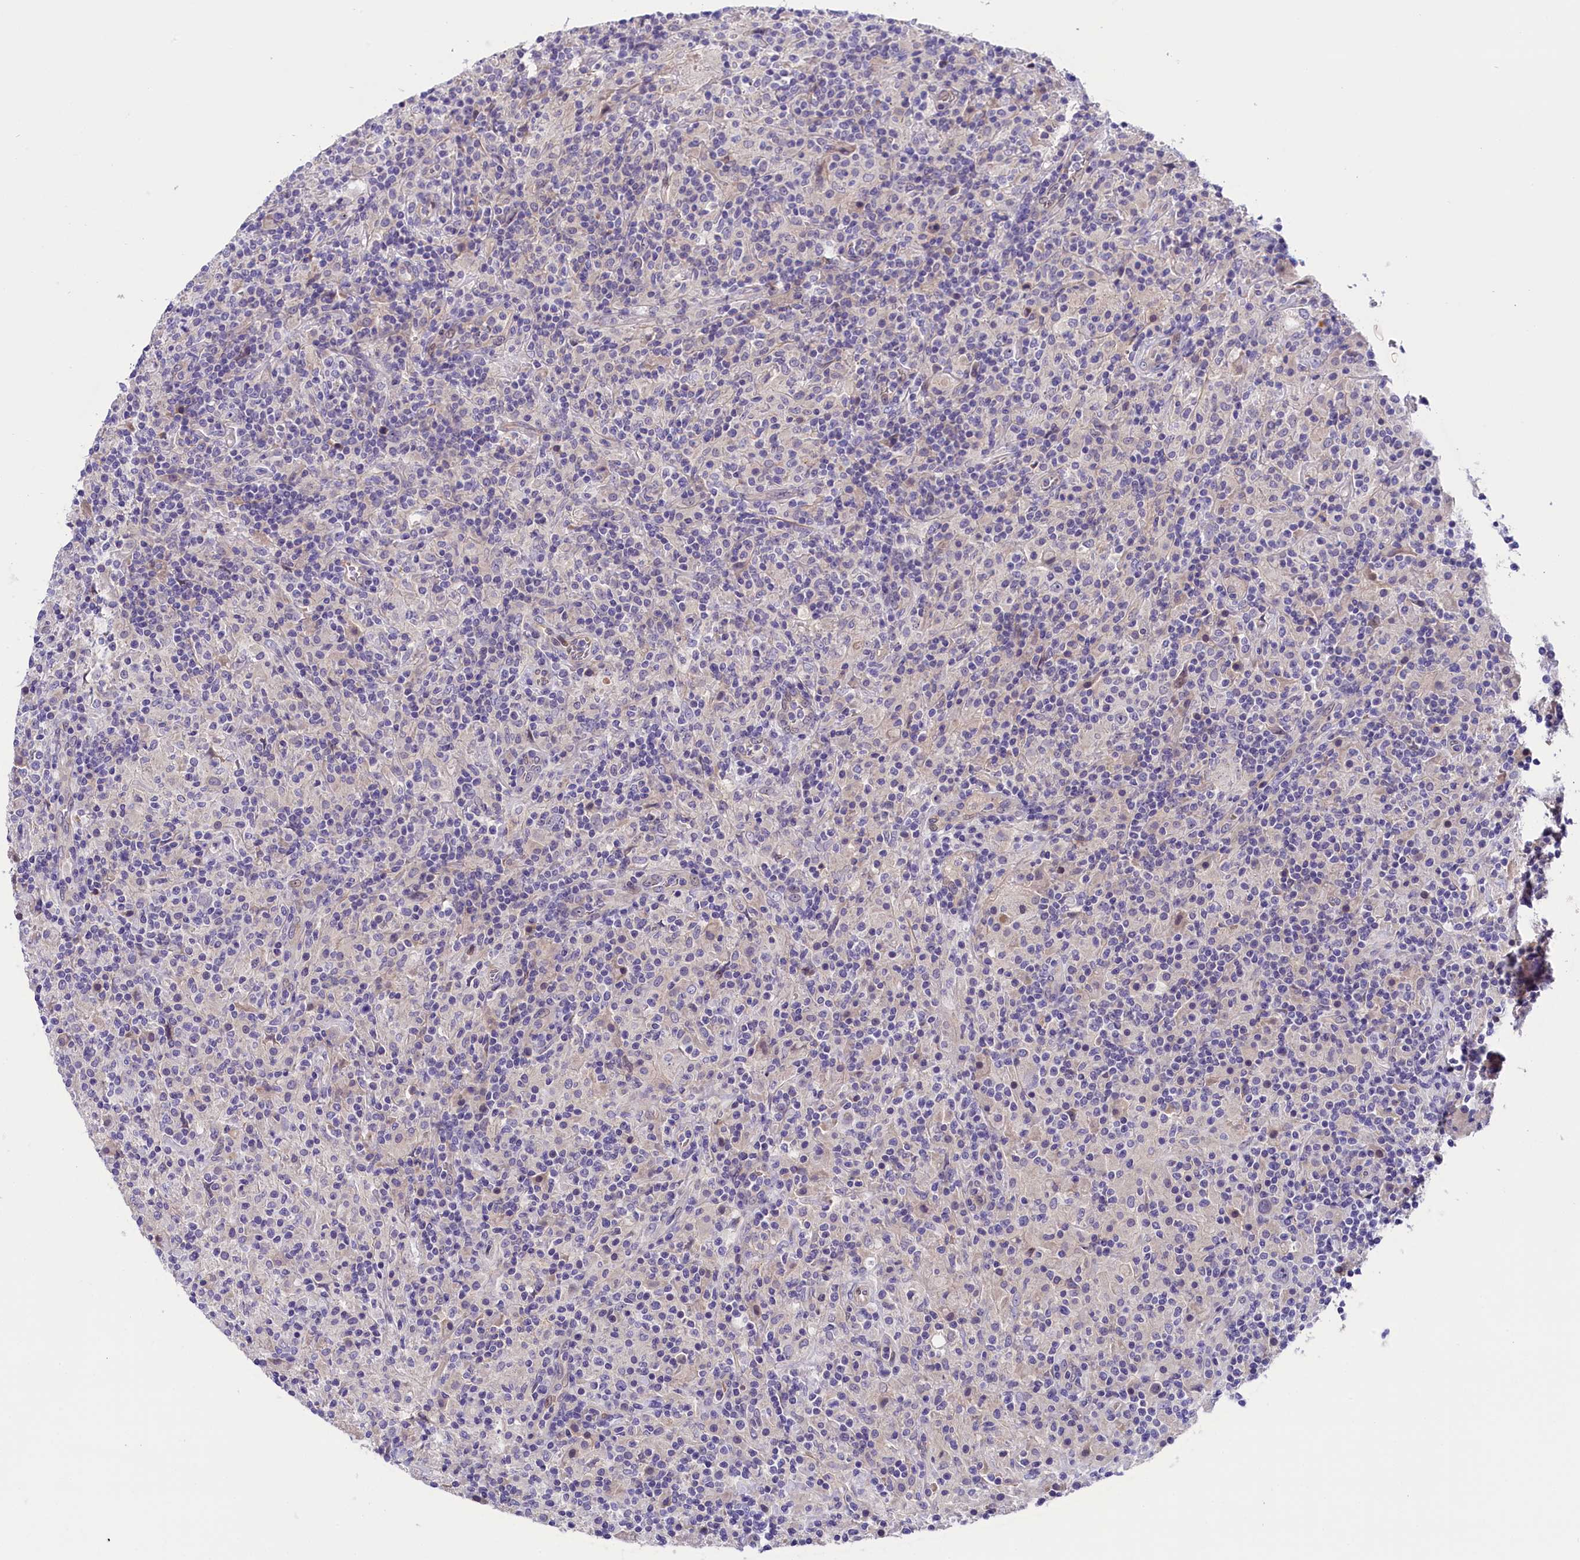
{"staining": {"intensity": "negative", "quantity": "none", "location": "none"}, "tissue": "lymphoma", "cell_type": "Tumor cells", "image_type": "cancer", "snomed": [{"axis": "morphology", "description": "Hodgkin's disease, NOS"}, {"axis": "topography", "description": "Lymph node"}], "caption": "This is an IHC micrograph of lymphoma. There is no positivity in tumor cells.", "gene": "CCDC32", "patient": {"sex": "male", "age": 70}}